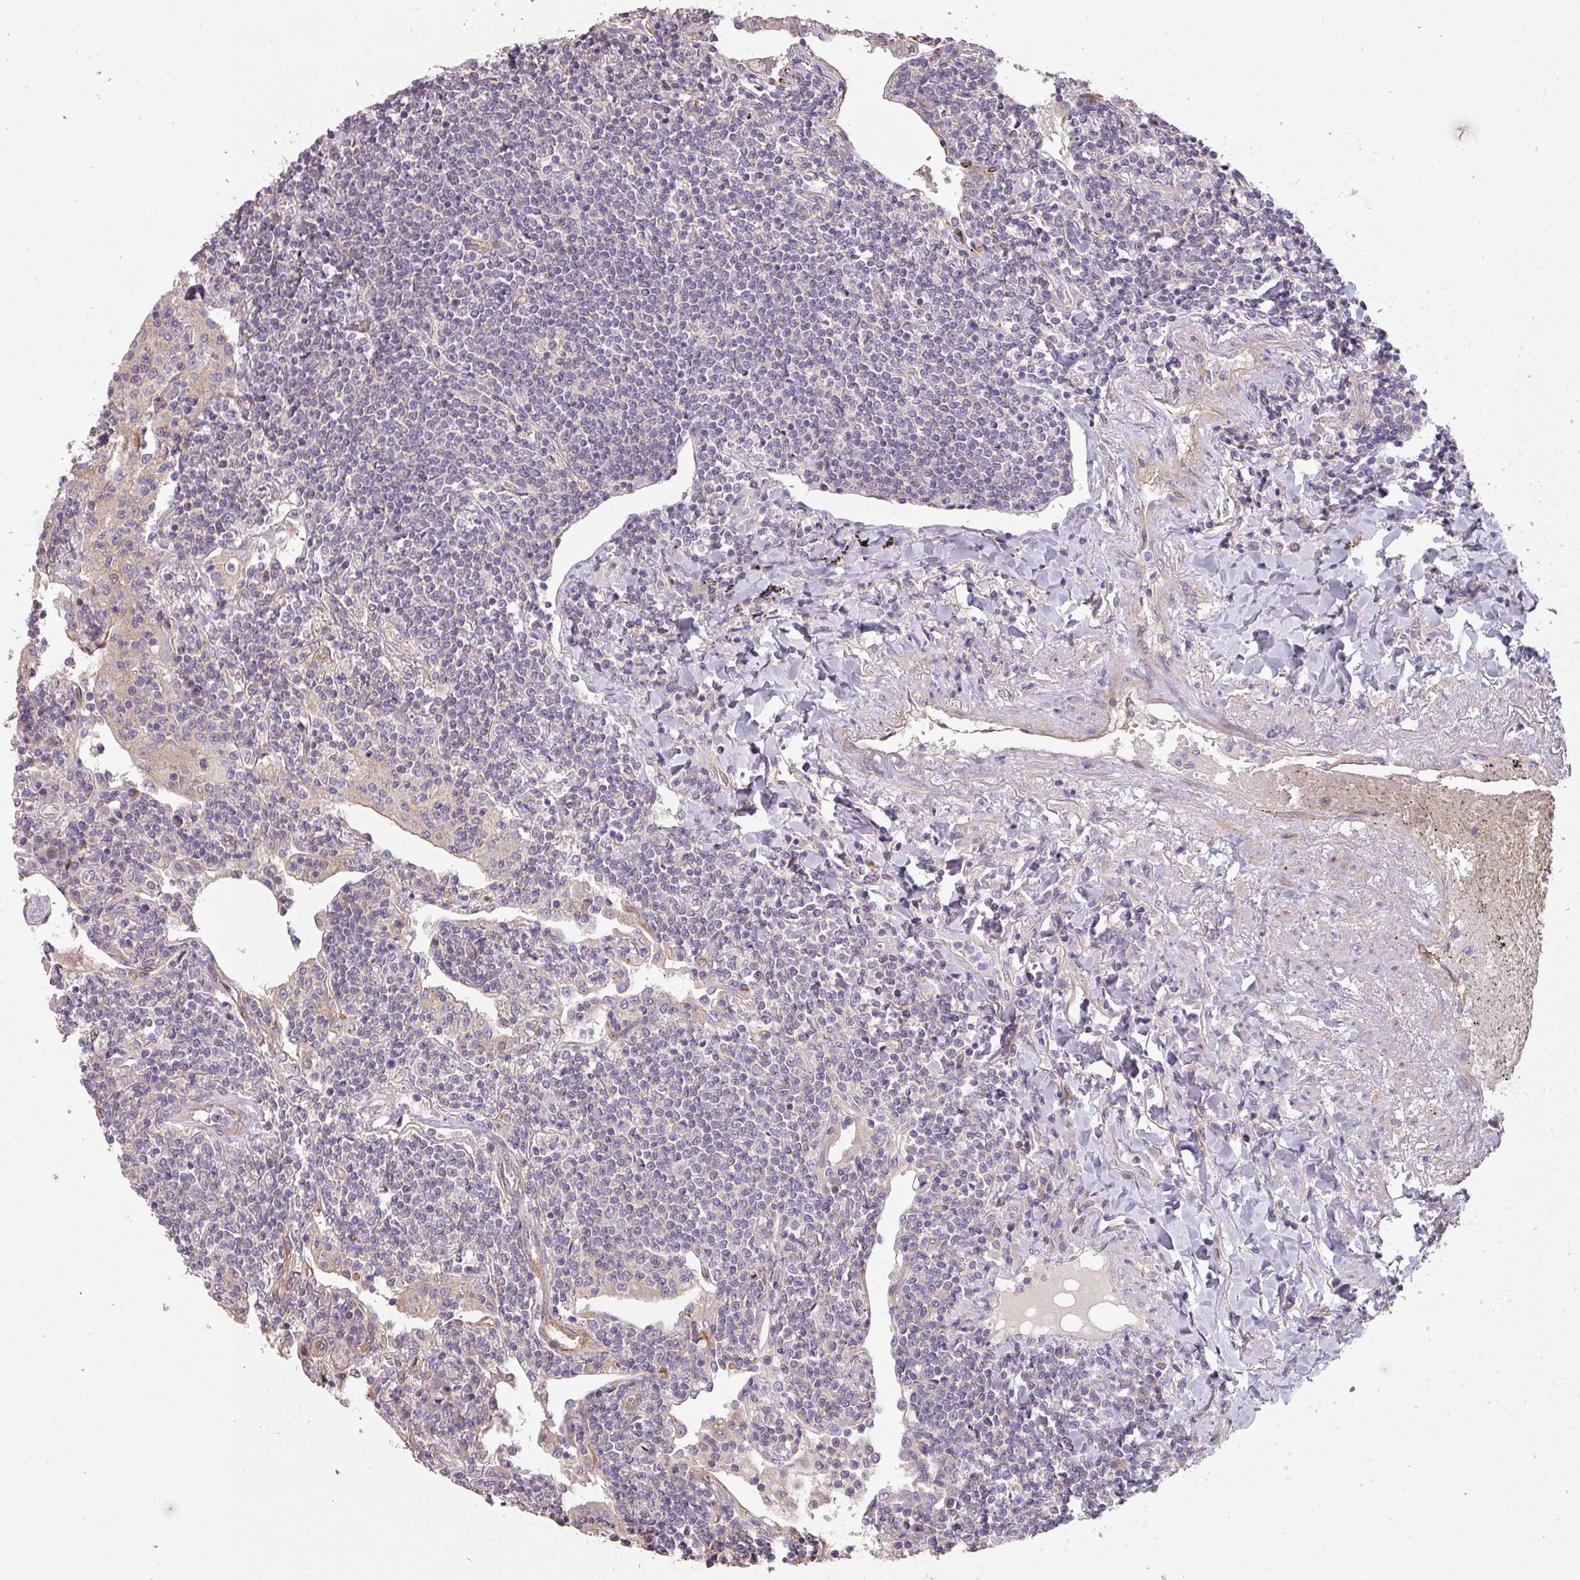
{"staining": {"intensity": "negative", "quantity": "none", "location": "none"}, "tissue": "lymphoma", "cell_type": "Tumor cells", "image_type": "cancer", "snomed": [{"axis": "morphology", "description": "Malignant lymphoma, non-Hodgkin's type, Low grade"}, {"axis": "topography", "description": "Lung"}], "caption": "High power microscopy histopathology image of an immunohistochemistry photomicrograph of lymphoma, revealing no significant positivity in tumor cells.", "gene": "PCDH1", "patient": {"sex": "female", "age": 71}}